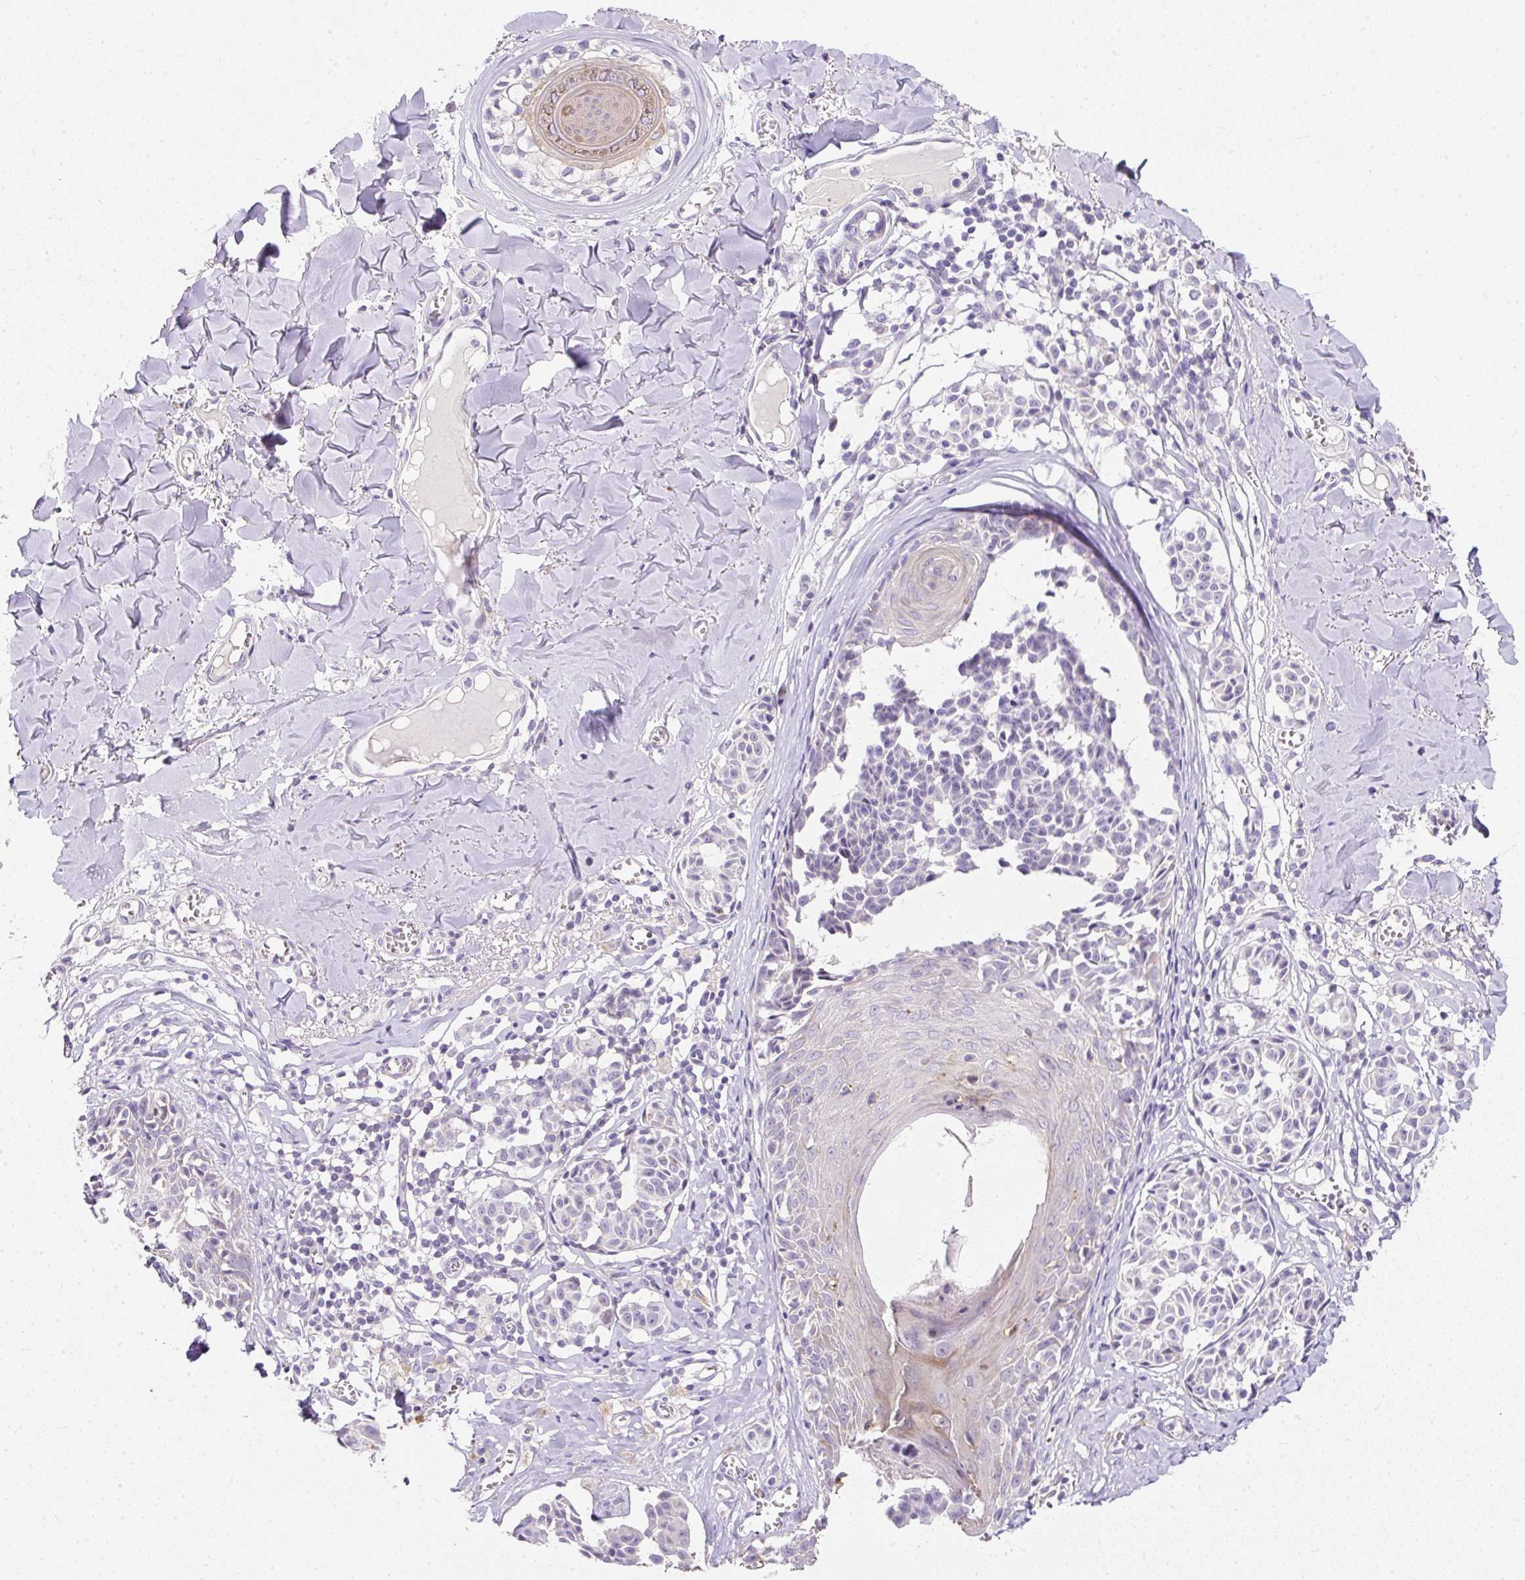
{"staining": {"intensity": "negative", "quantity": "none", "location": "none"}, "tissue": "melanoma", "cell_type": "Tumor cells", "image_type": "cancer", "snomed": [{"axis": "morphology", "description": "Malignant melanoma, NOS"}, {"axis": "topography", "description": "Skin"}], "caption": "This is an immunohistochemistry (IHC) image of malignant melanoma. There is no staining in tumor cells.", "gene": "DTX4", "patient": {"sex": "female", "age": 43}}